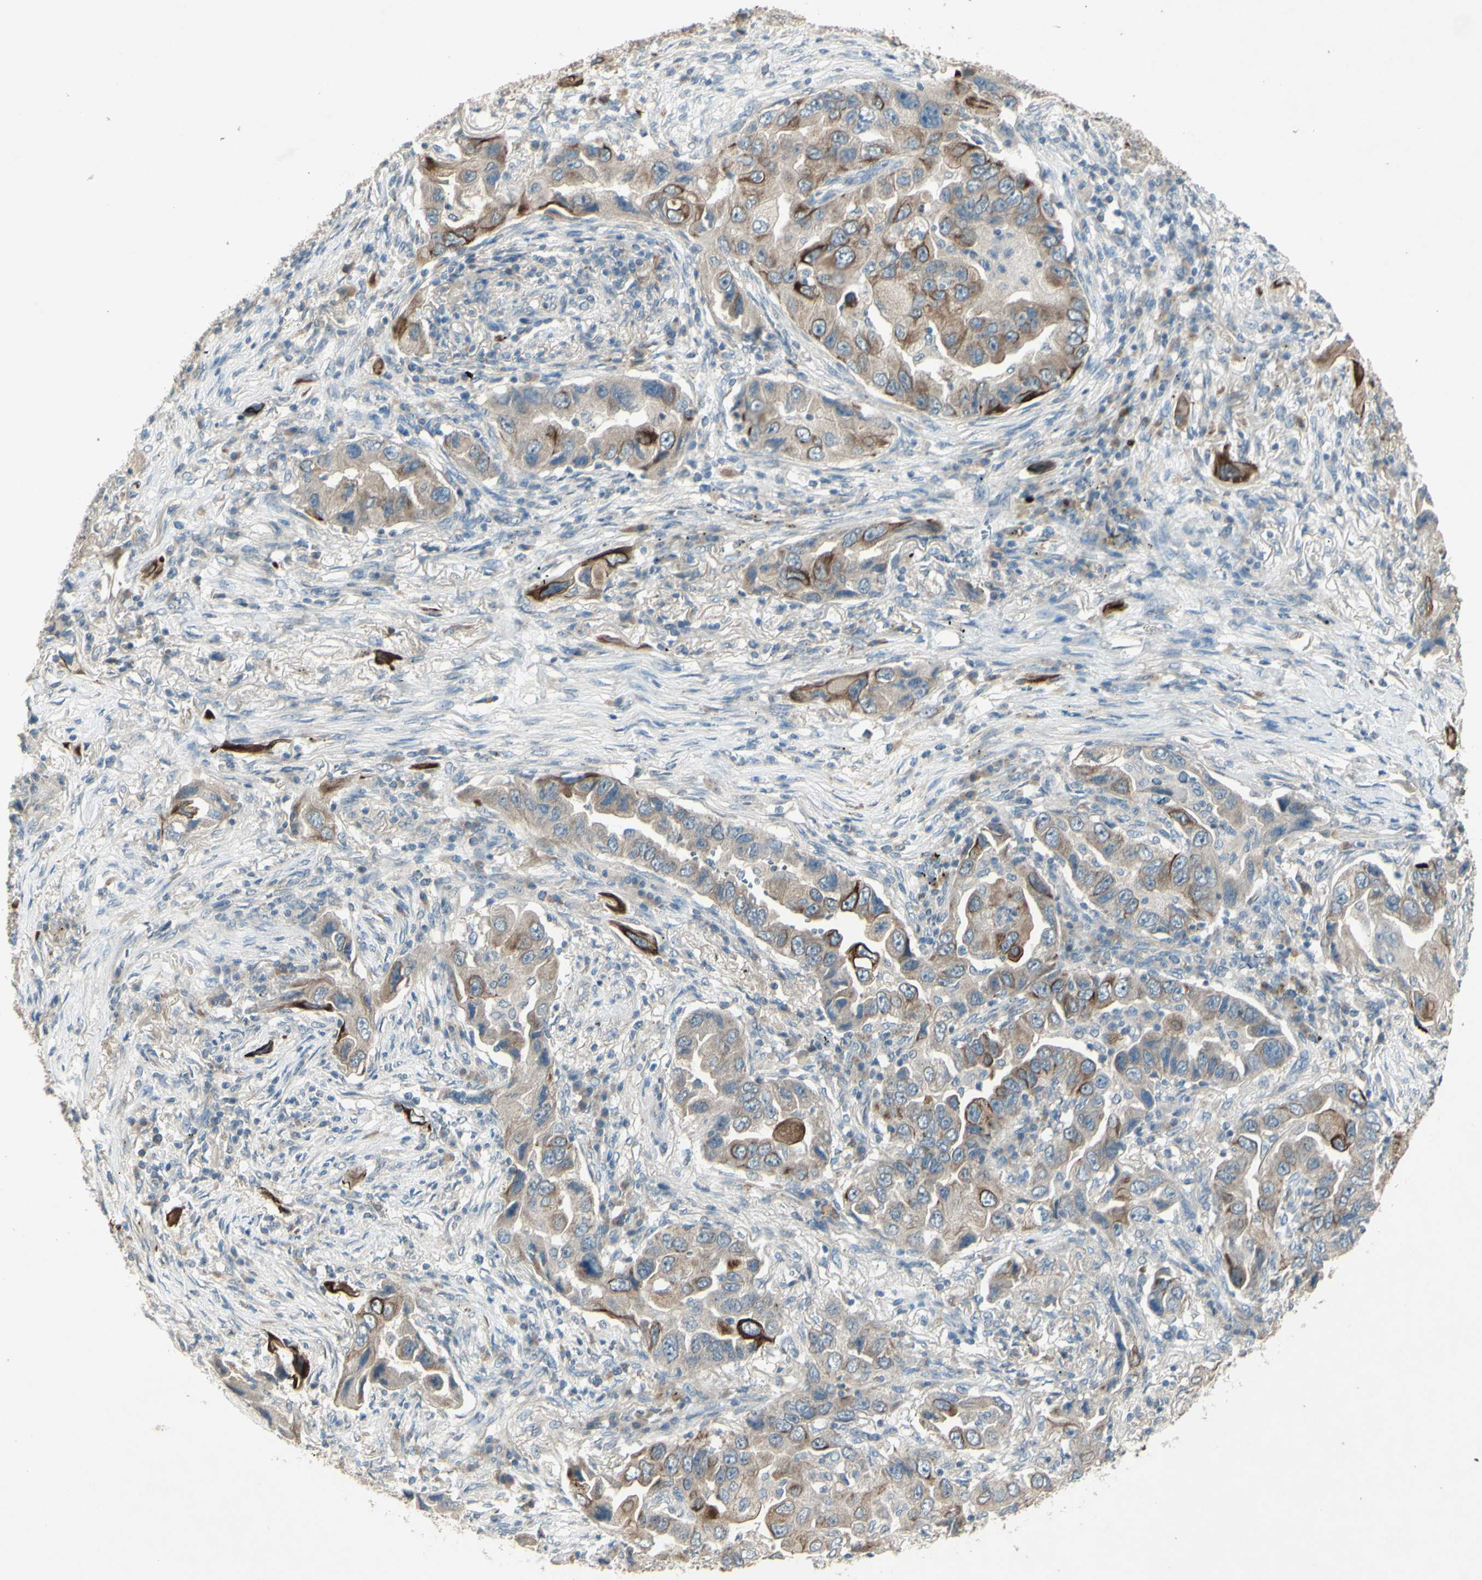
{"staining": {"intensity": "moderate", "quantity": "25%-75%", "location": "cytoplasmic/membranous"}, "tissue": "lung cancer", "cell_type": "Tumor cells", "image_type": "cancer", "snomed": [{"axis": "morphology", "description": "Adenocarcinoma, NOS"}, {"axis": "topography", "description": "Lung"}], "caption": "Lung adenocarcinoma stained with a brown dye shows moderate cytoplasmic/membranous positive staining in about 25%-75% of tumor cells.", "gene": "TIMM21", "patient": {"sex": "female", "age": 65}}